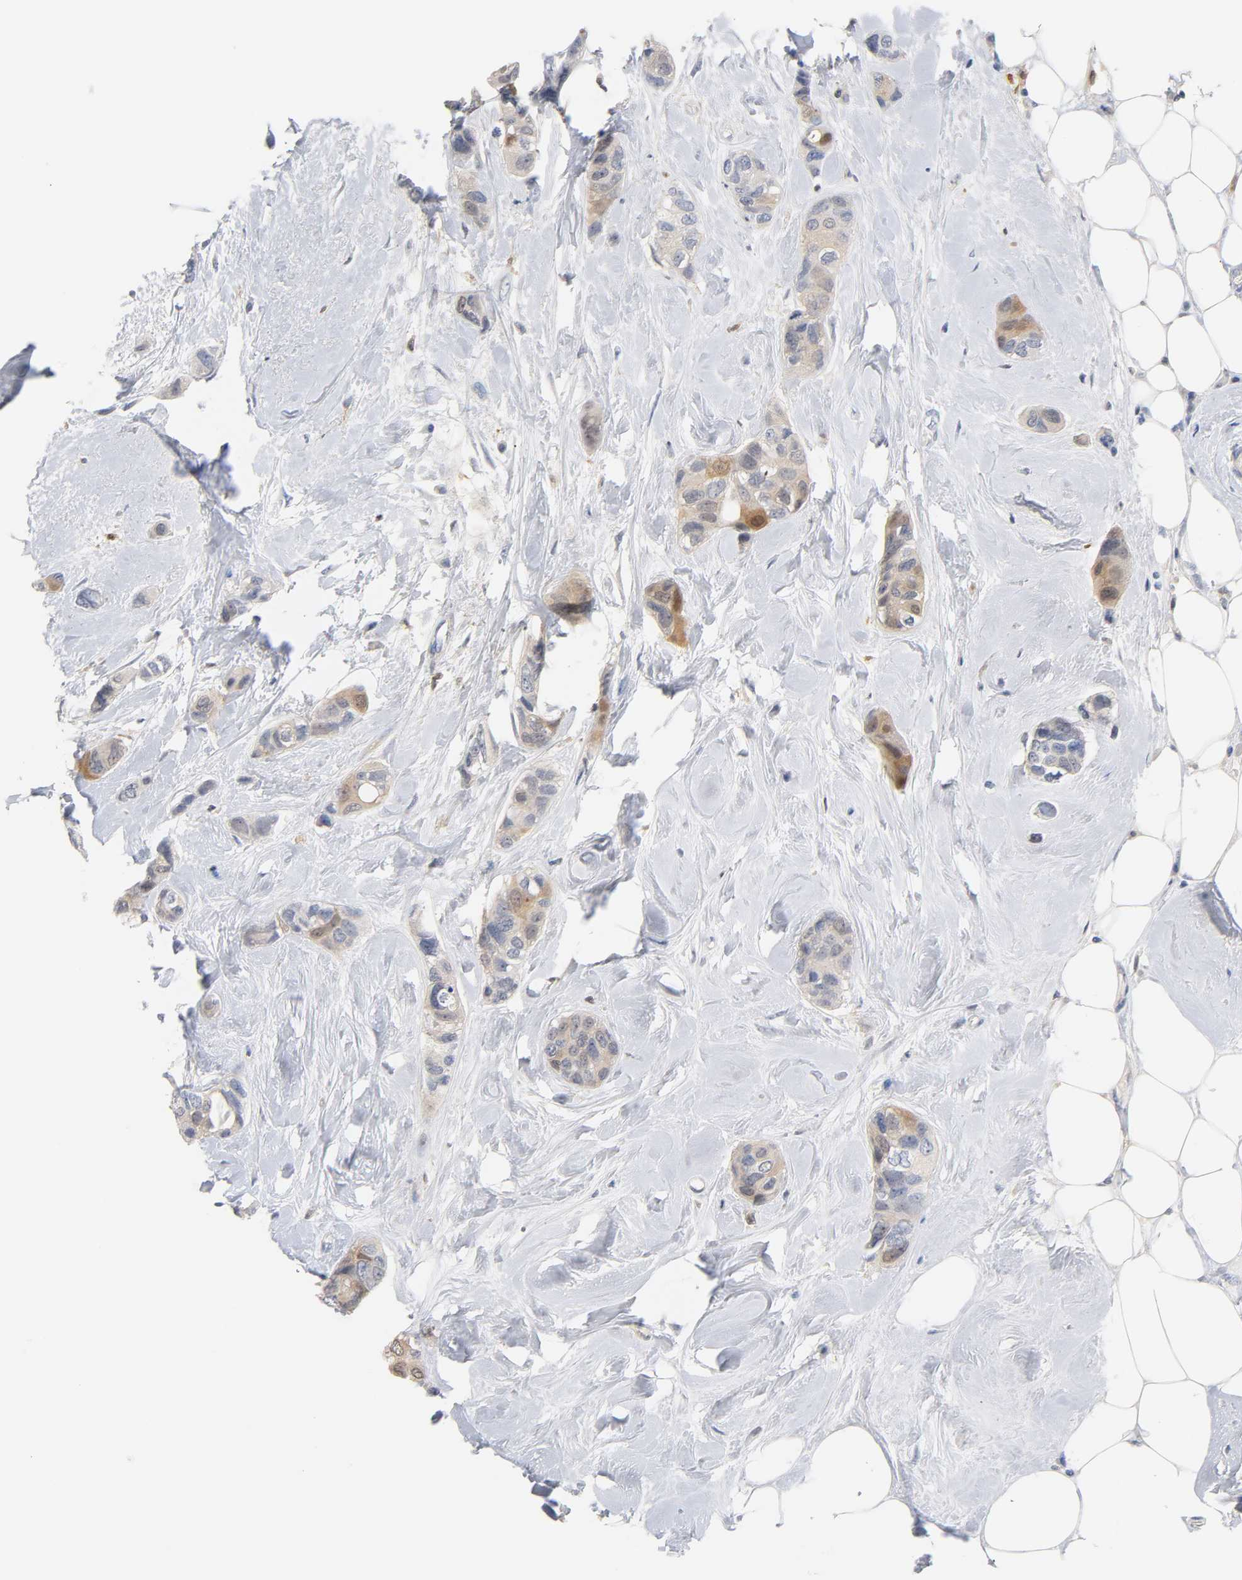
{"staining": {"intensity": "weak", "quantity": "<25%", "location": "cytoplasmic/membranous"}, "tissue": "breast cancer", "cell_type": "Tumor cells", "image_type": "cancer", "snomed": [{"axis": "morphology", "description": "Duct carcinoma"}, {"axis": "topography", "description": "Breast"}], "caption": "There is no significant positivity in tumor cells of infiltrating ductal carcinoma (breast).", "gene": "IL18", "patient": {"sex": "female", "age": 51}}